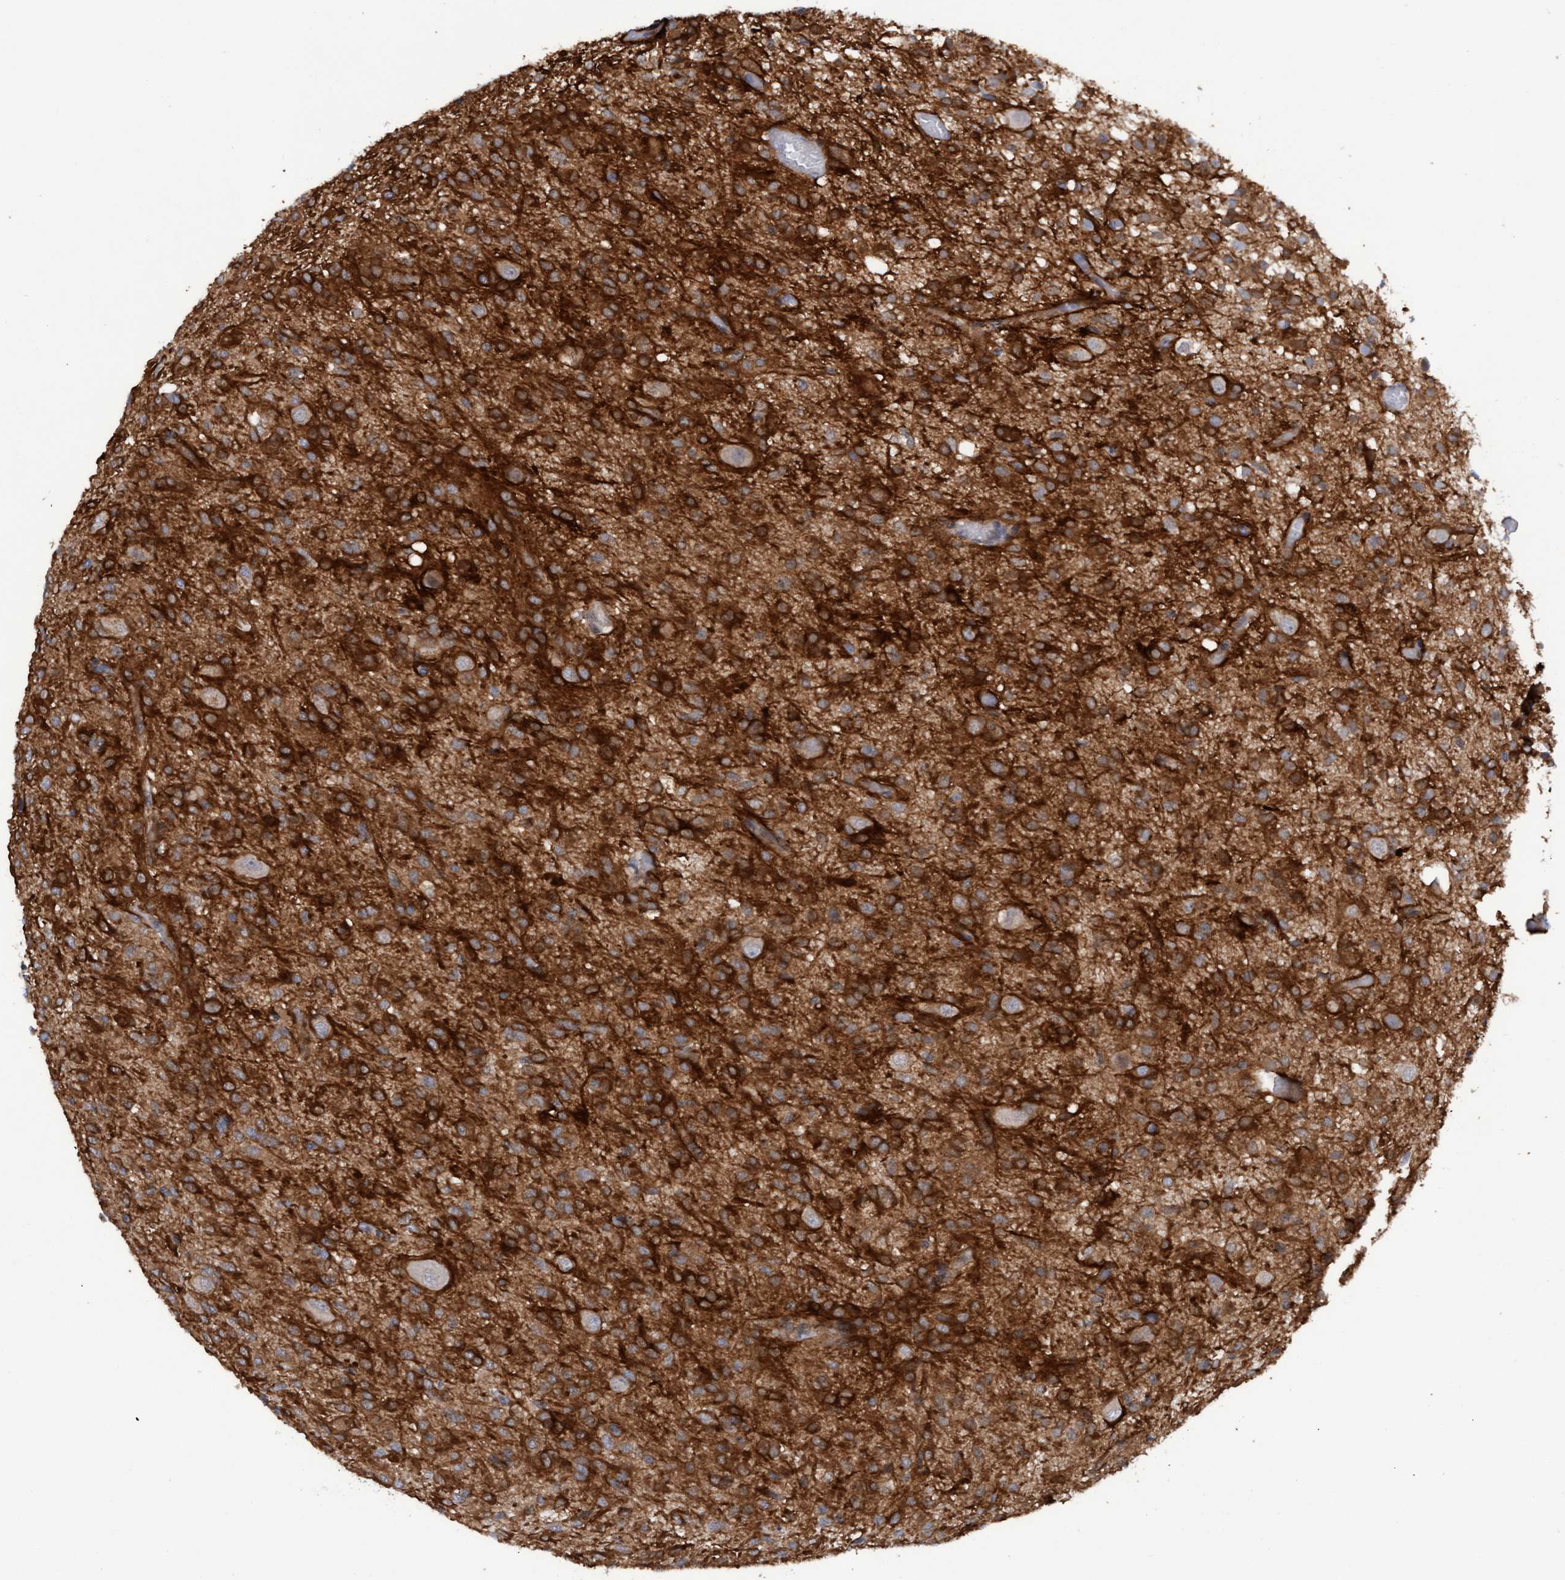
{"staining": {"intensity": "strong", "quantity": ">75%", "location": "cytoplasmic/membranous"}, "tissue": "glioma", "cell_type": "Tumor cells", "image_type": "cancer", "snomed": [{"axis": "morphology", "description": "Glioma, malignant, High grade"}, {"axis": "topography", "description": "Brain"}], "caption": "This is an image of immunohistochemistry (IHC) staining of malignant high-grade glioma, which shows strong expression in the cytoplasmic/membranous of tumor cells.", "gene": "PLCD1", "patient": {"sex": "female", "age": 59}}